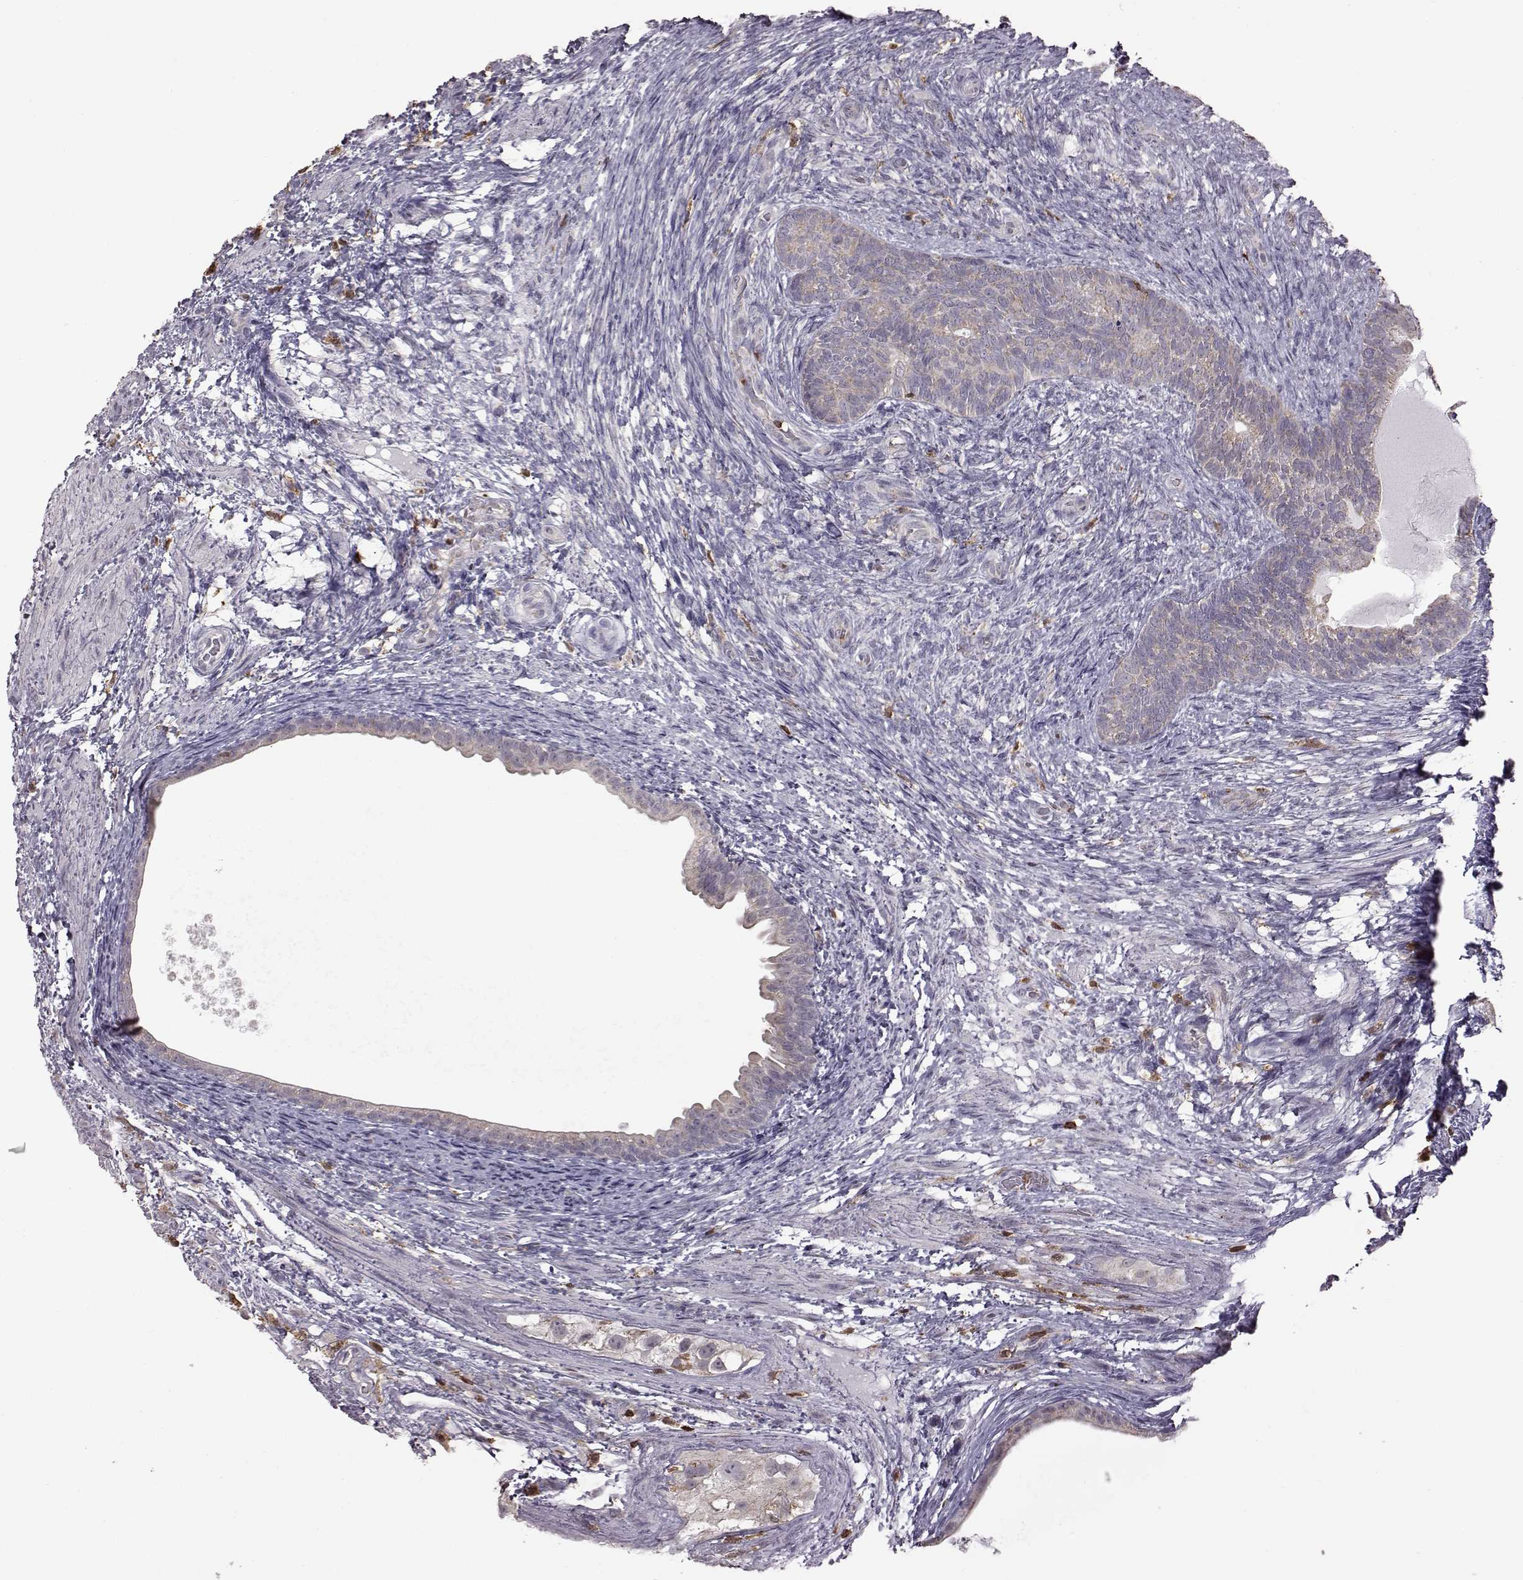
{"staining": {"intensity": "negative", "quantity": "none", "location": "none"}, "tissue": "testis cancer", "cell_type": "Tumor cells", "image_type": "cancer", "snomed": [{"axis": "morphology", "description": "Carcinoma, Embryonal, NOS"}, {"axis": "topography", "description": "Testis"}], "caption": "Tumor cells are negative for protein expression in human testis embryonal carcinoma.", "gene": "DOK2", "patient": {"sex": "male", "age": 24}}